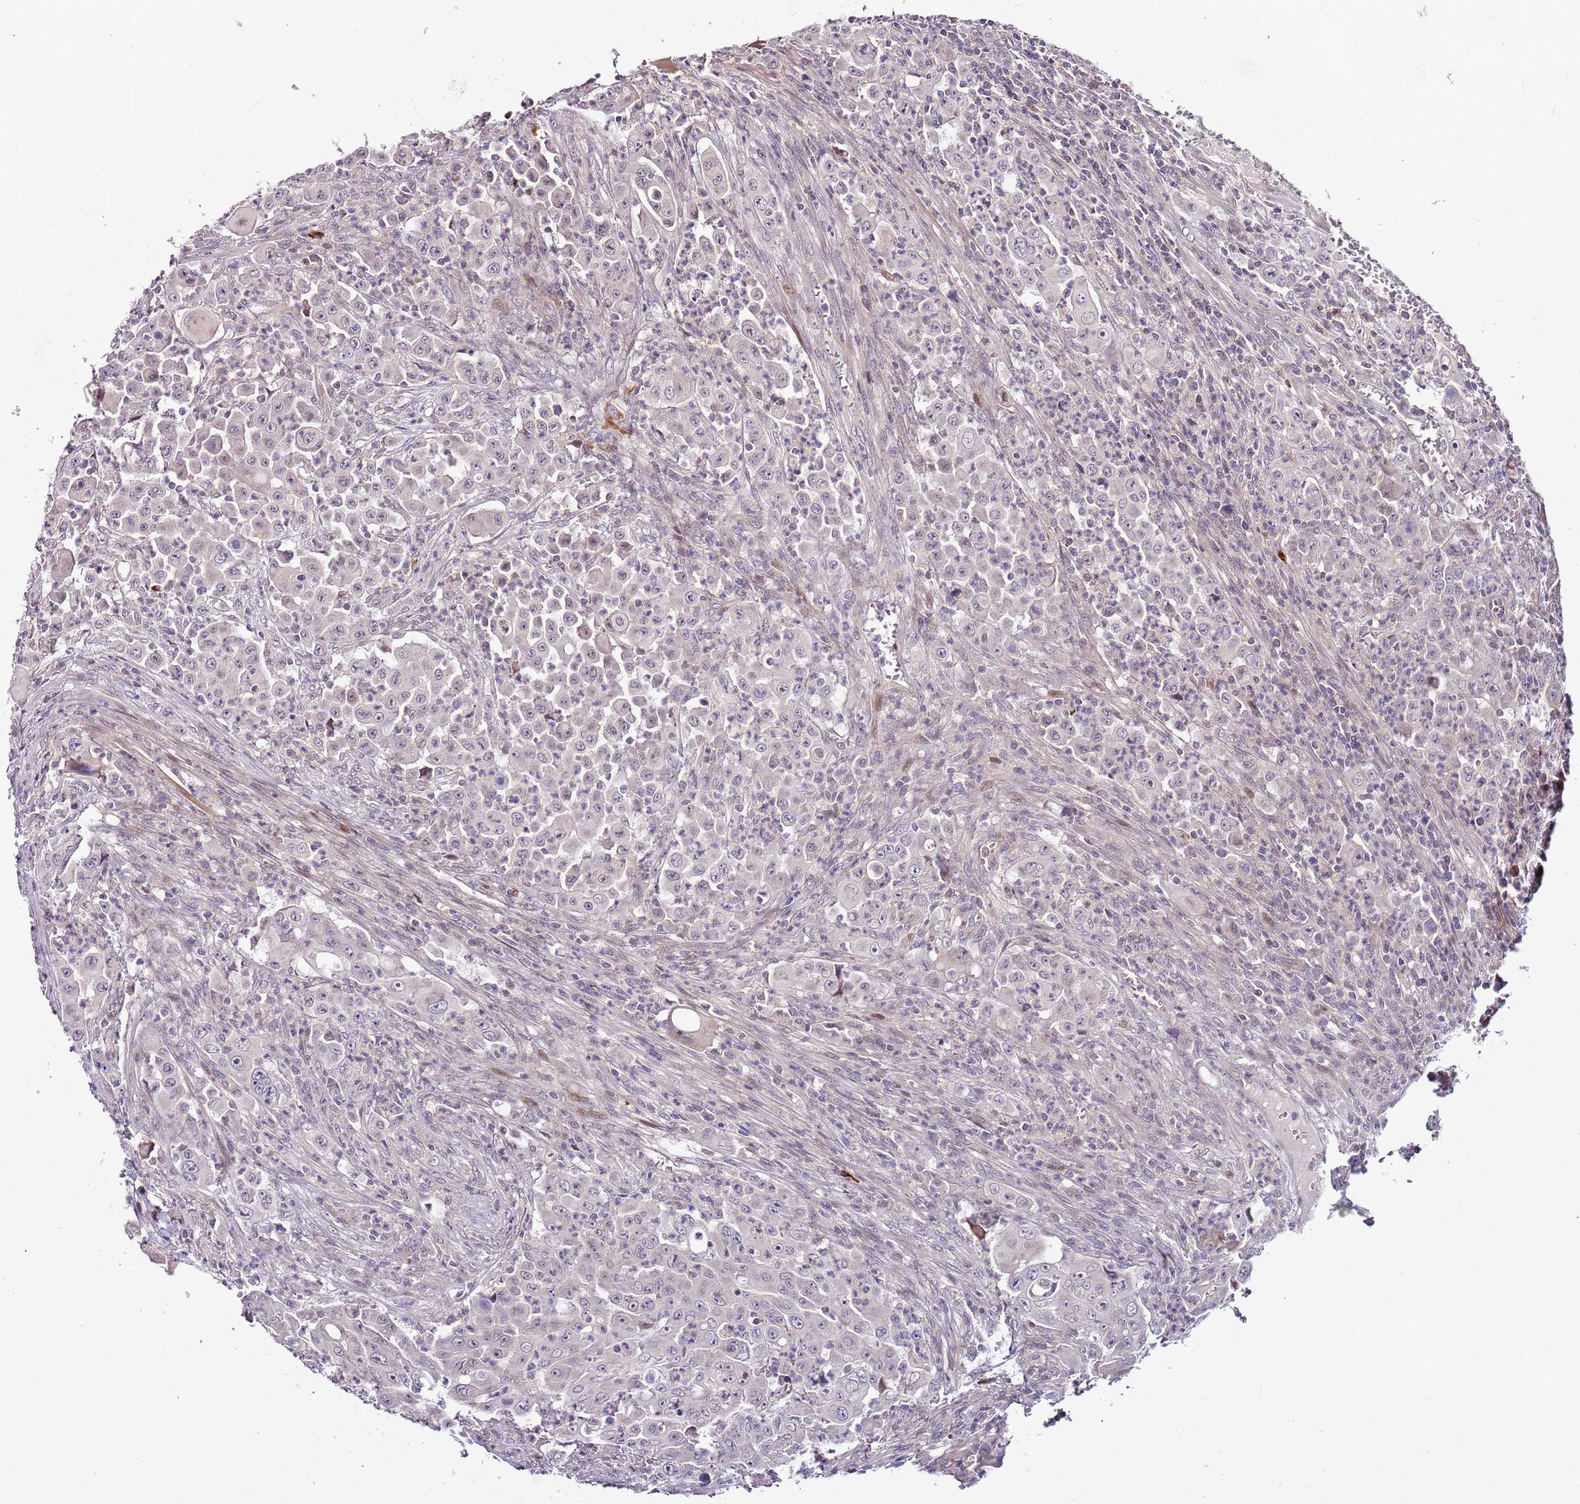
{"staining": {"intensity": "negative", "quantity": "none", "location": "none"}, "tissue": "colorectal cancer", "cell_type": "Tumor cells", "image_type": "cancer", "snomed": [{"axis": "morphology", "description": "Adenocarcinoma, NOS"}, {"axis": "topography", "description": "Colon"}], "caption": "Tumor cells are negative for brown protein staining in colorectal cancer.", "gene": "MTG2", "patient": {"sex": "male", "age": 51}}